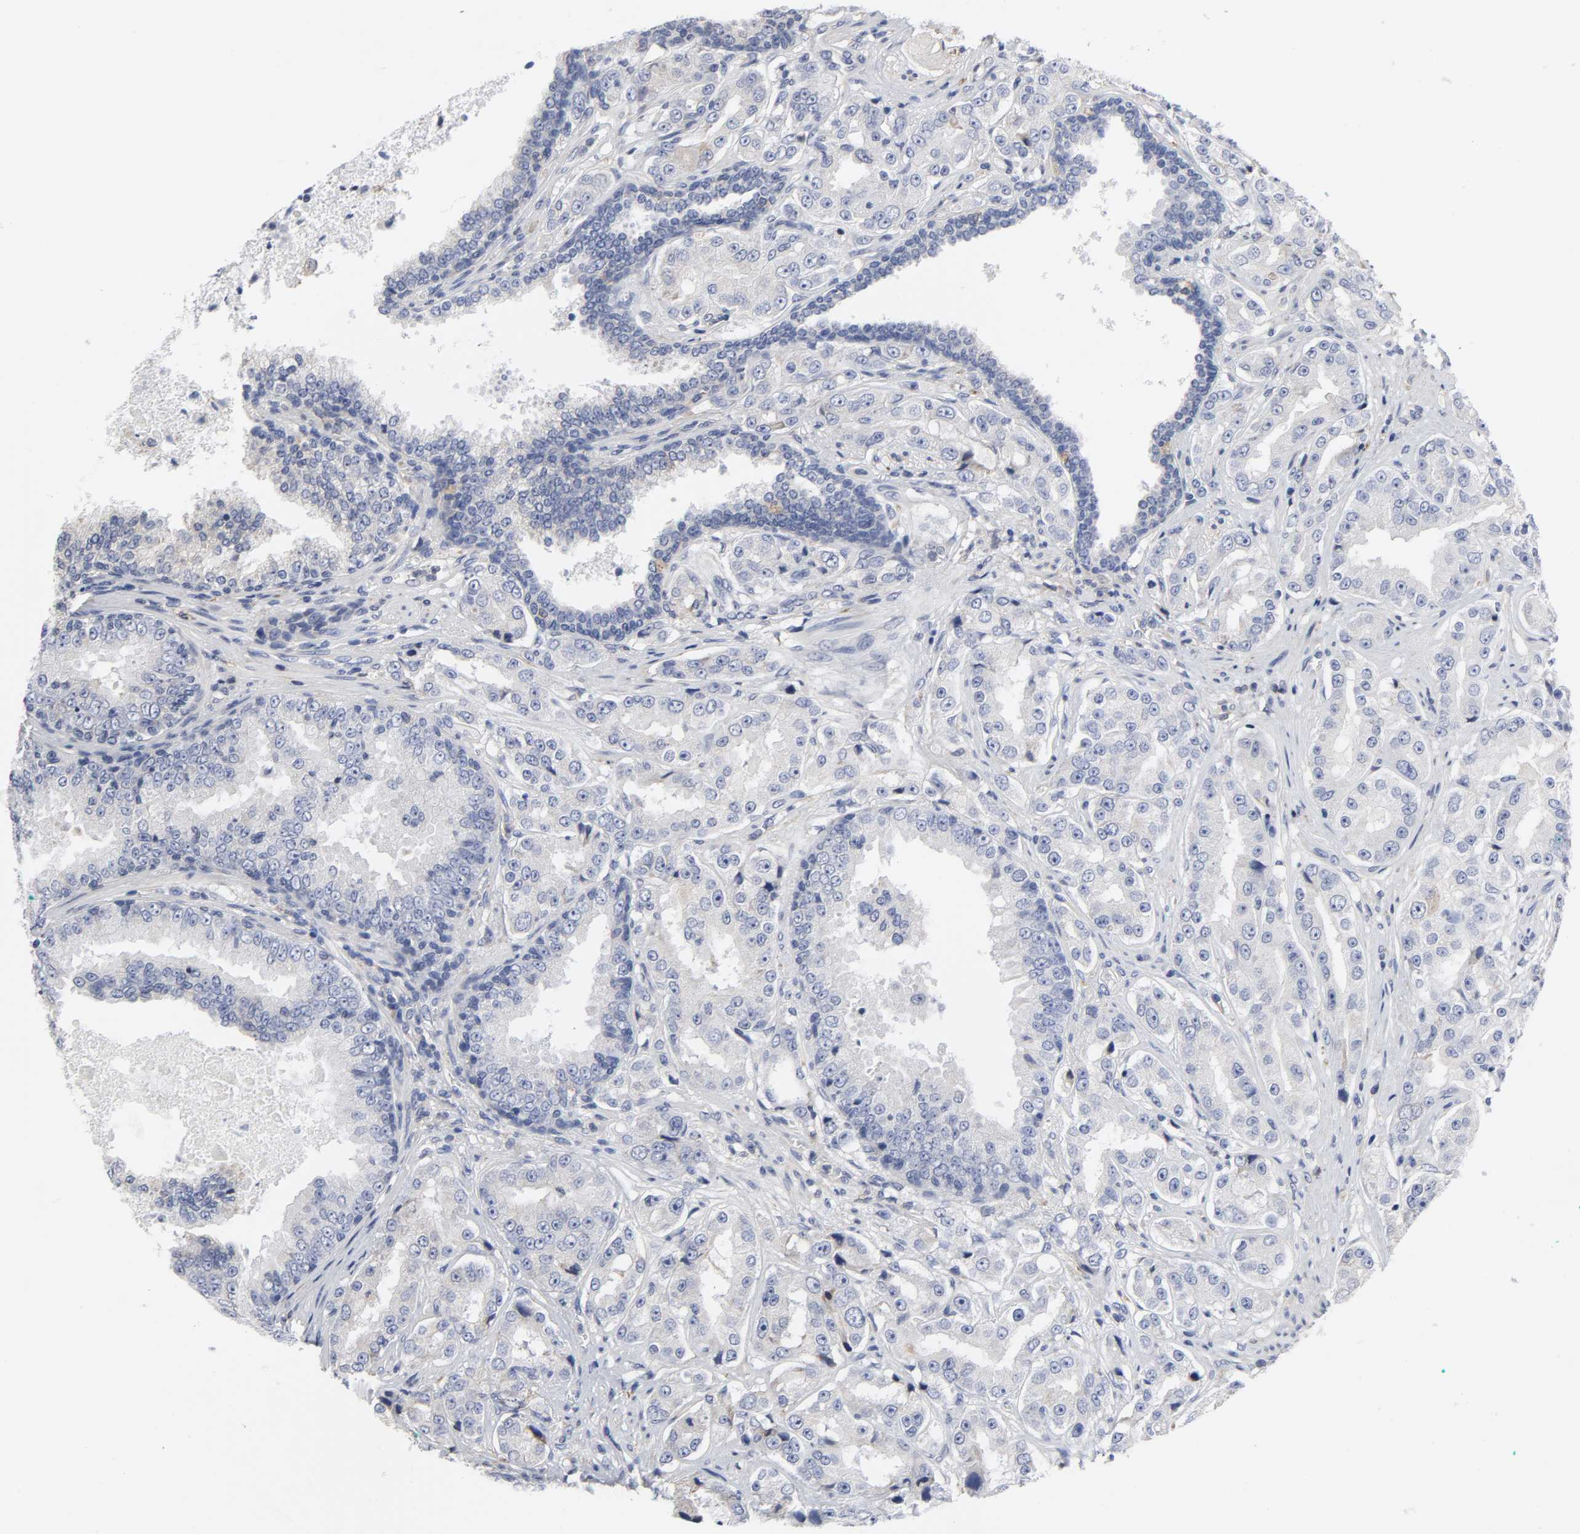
{"staining": {"intensity": "negative", "quantity": "none", "location": "none"}, "tissue": "prostate cancer", "cell_type": "Tumor cells", "image_type": "cancer", "snomed": [{"axis": "morphology", "description": "Adenocarcinoma, High grade"}, {"axis": "topography", "description": "Prostate"}], "caption": "Photomicrograph shows no protein positivity in tumor cells of prostate cancer tissue.", "gene": "HCK", "patient": {"sex": "male", "age": 73}}